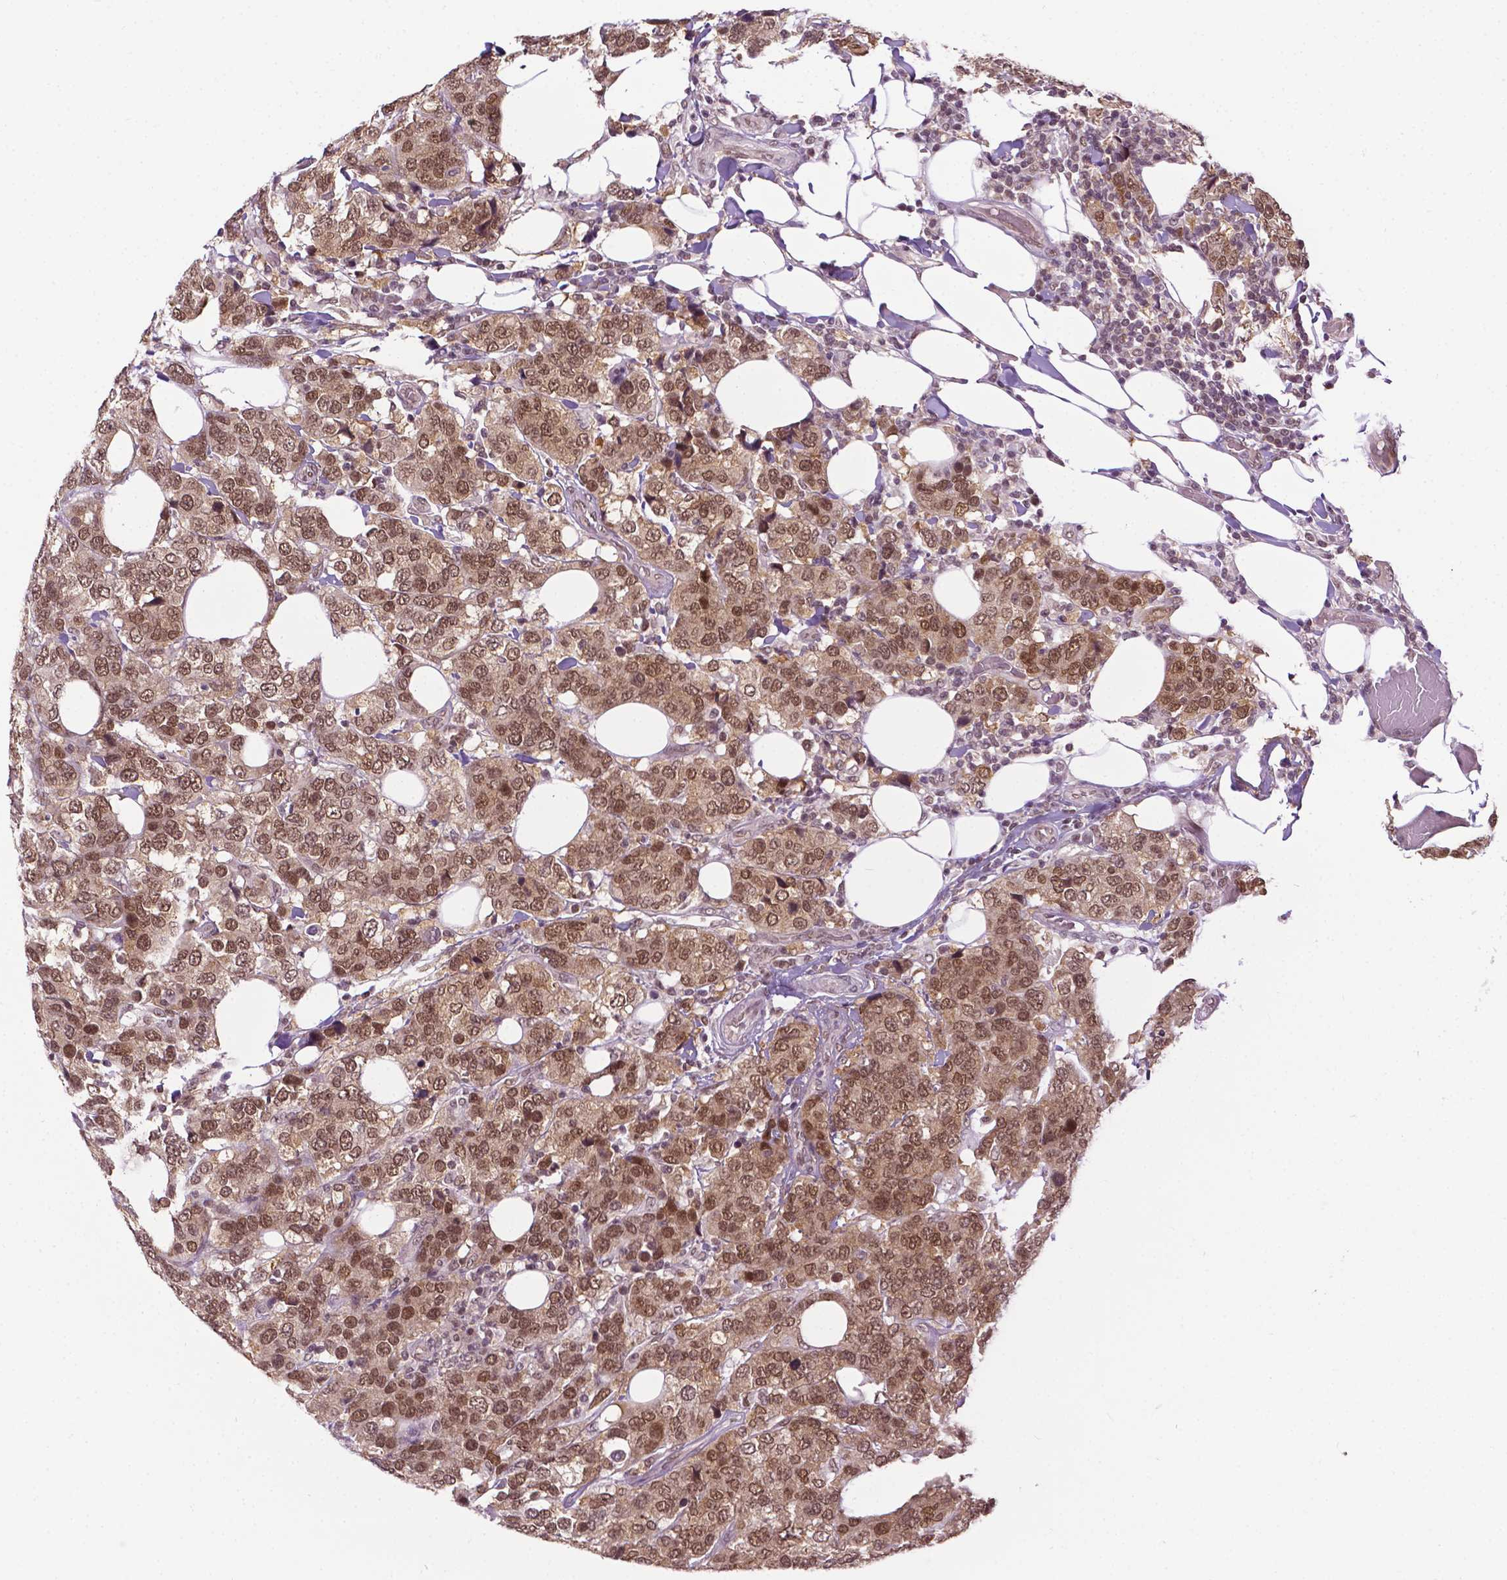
{"staining": {"intensity": "moderate", "quantity": ">75%", "location": "cytoplasmic/membranous,nuclear"}, "tissue": "breast cancer", "cell_type": "Tumor cells", "image_type": "cancer", "snomed": [{"axis": "morphology", "description": "Lobular carcinoma"}, {"axis": "topography", "description": "Breast"}], "caption": "Immunohistochemical staining of lobular carcinoma (breast) displays moderate cytoplasmic/membranous and nuclear protein positivity in about >75% of tumor cells.", "gene": "UBQLN4", "patient": {"sex": "female", "age": 59}}